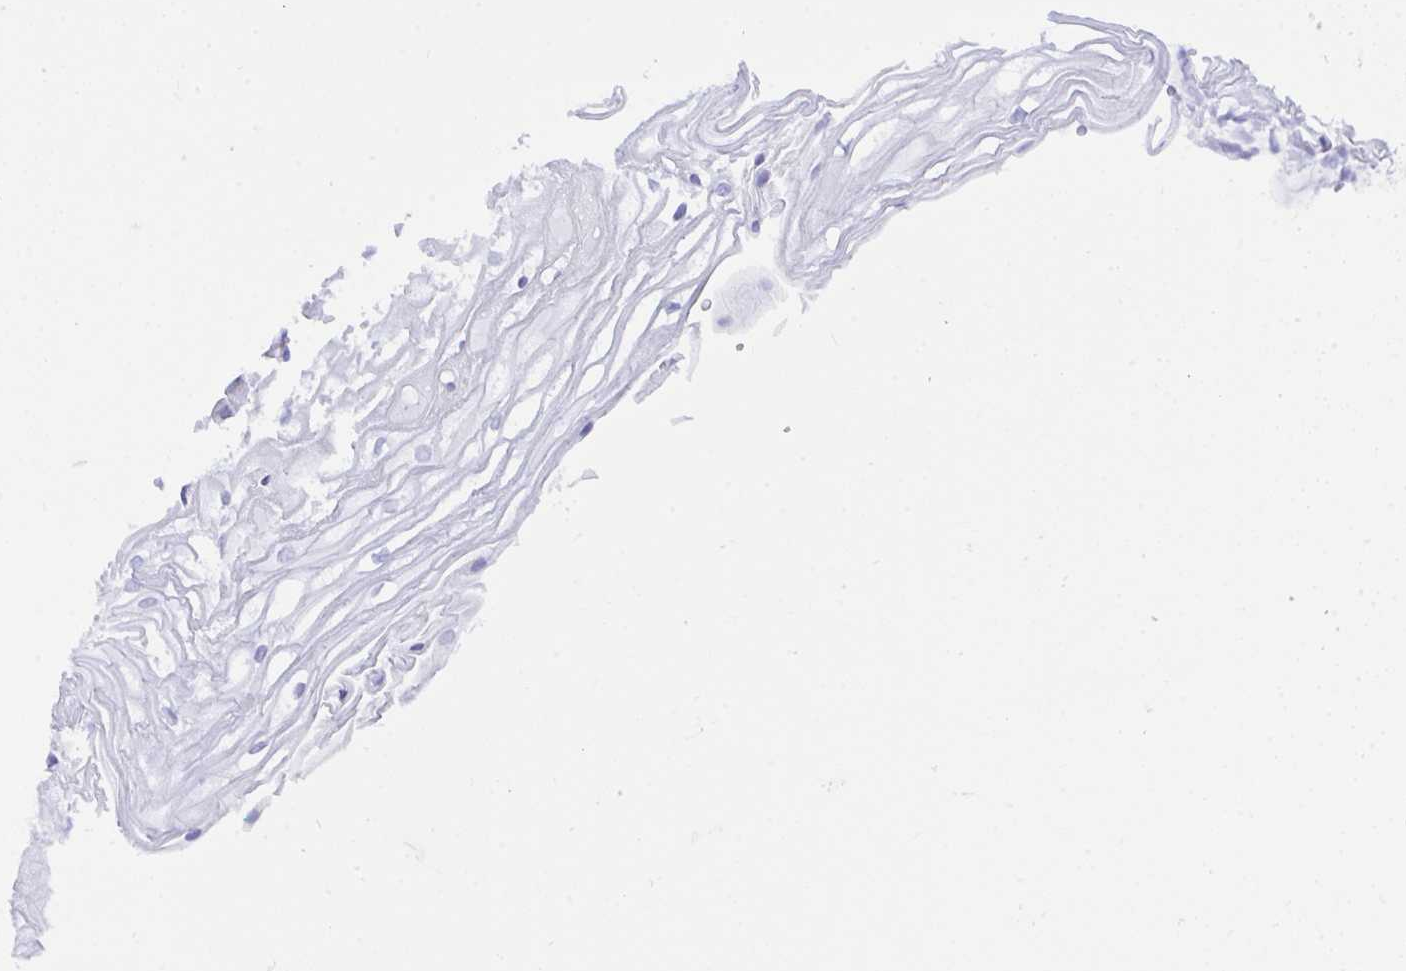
{"staining": {"intensity": "negative", "quantity": "none", "location": "none"}, "tissue": "cervix", "cell_type": "Glandular cells", "image_type": "normal", "snomed": [{"axis": "morphology", "description": "Normal tissue, NOS"}, {"axis": "topography", "description": "Cervix"}], "caption": "The image exhibits no staining of glandular cells in unremarkable cervix. Nuclei are stained in blue.", "gene": "SELENOV", "patient": {"sex": "female", "age": 36}}